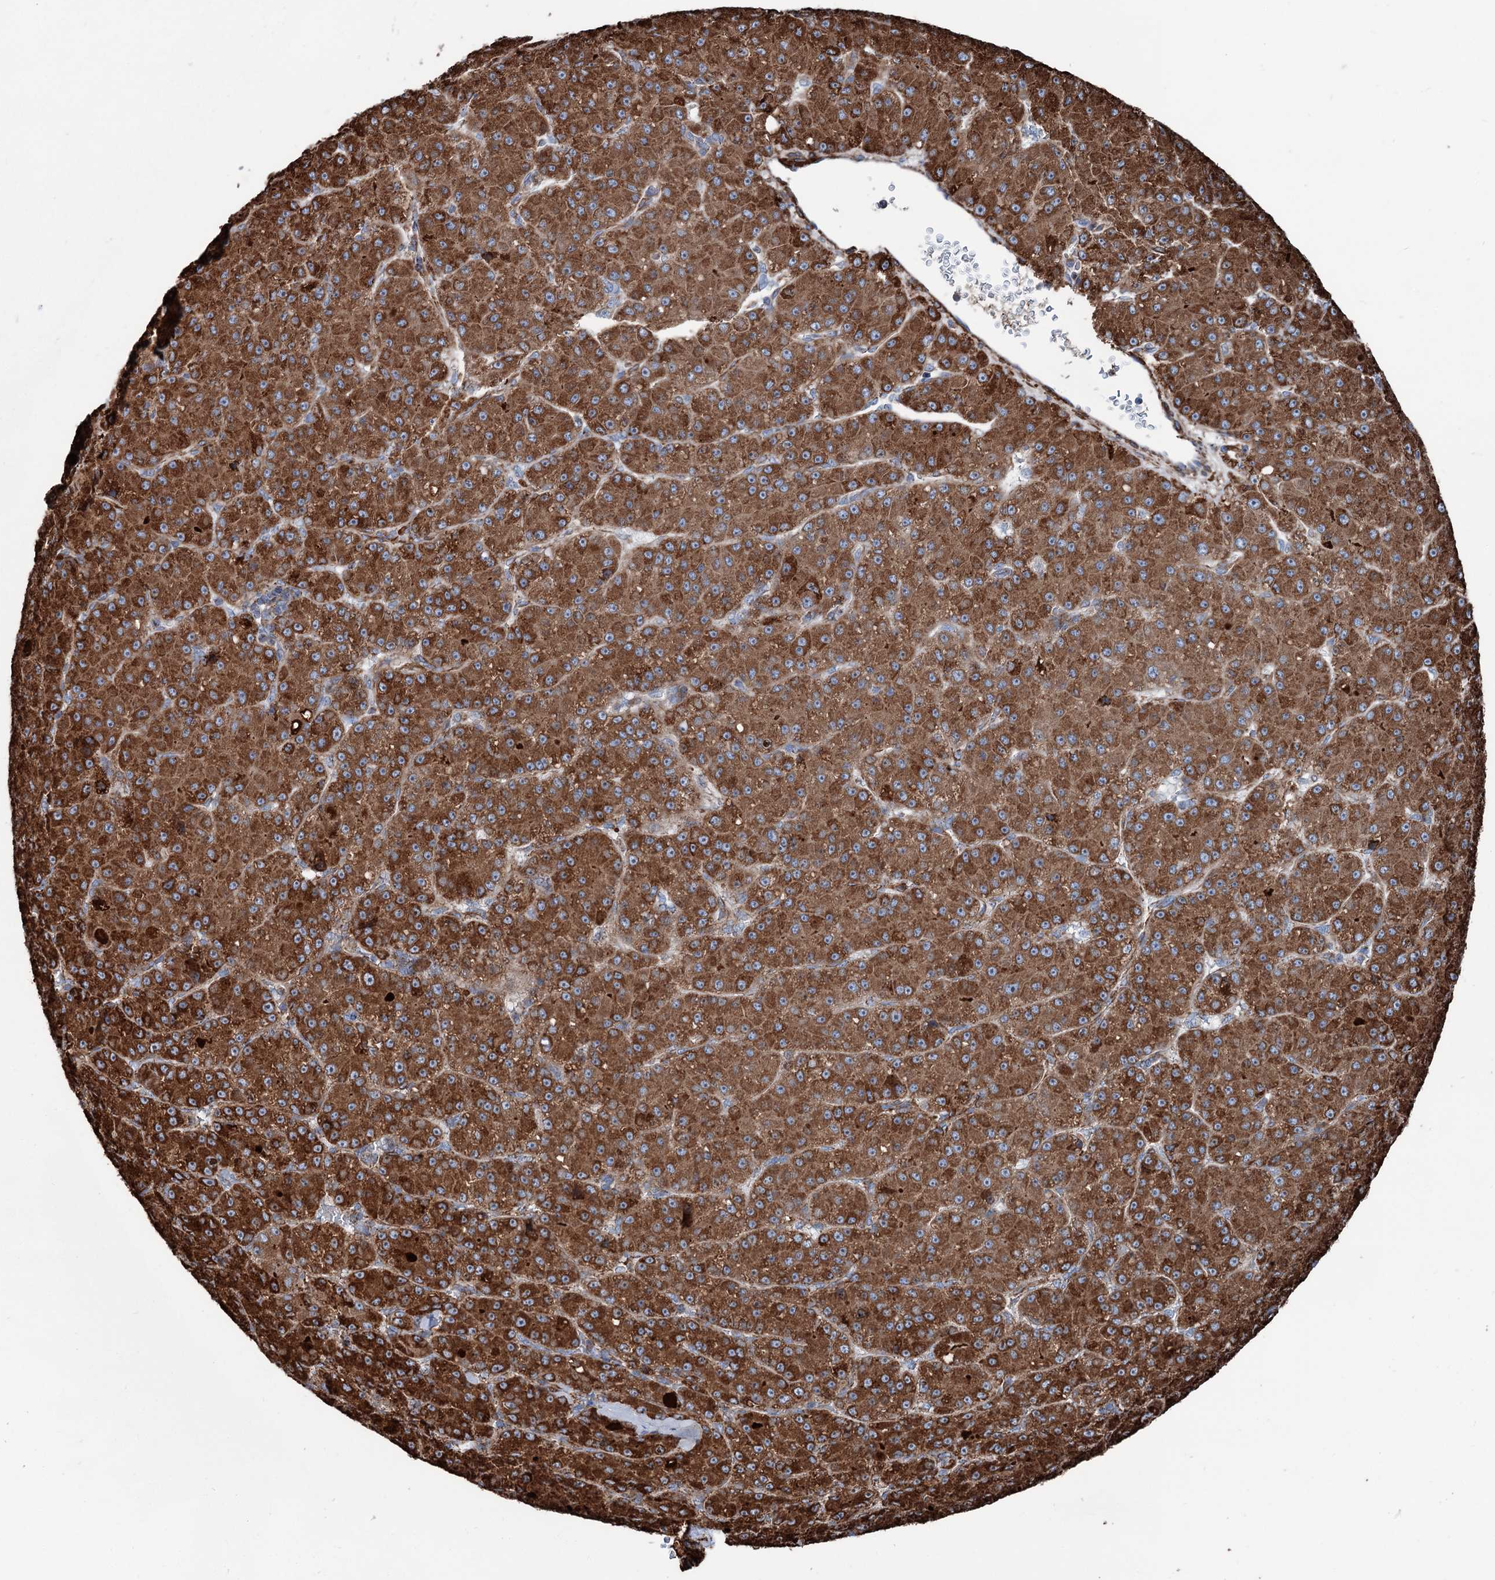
{"staining": {"intensity": "strong", "quantity": ">75%", "location": "cytoplasmic/membranous"}, "tissue": "liver cancer", "cell_type": "Tumor cells", "image_type": "cancer", "snomed": [{"axis": "morphology", "description": "Carcinoma, Hepatocellular, NOS"}, {"axis": "topography", "description": "Liver"}], "caption": "Hepatocellular carcinoma (liver) tissue demonstrates strong cytoplasmic/membranous positivity in about >75% of tumor cells (Brightfield microscopy of DAB IHC at high magnification).", "gene": "DDIAS", "patient": {"sex": "male", "age": 67}}